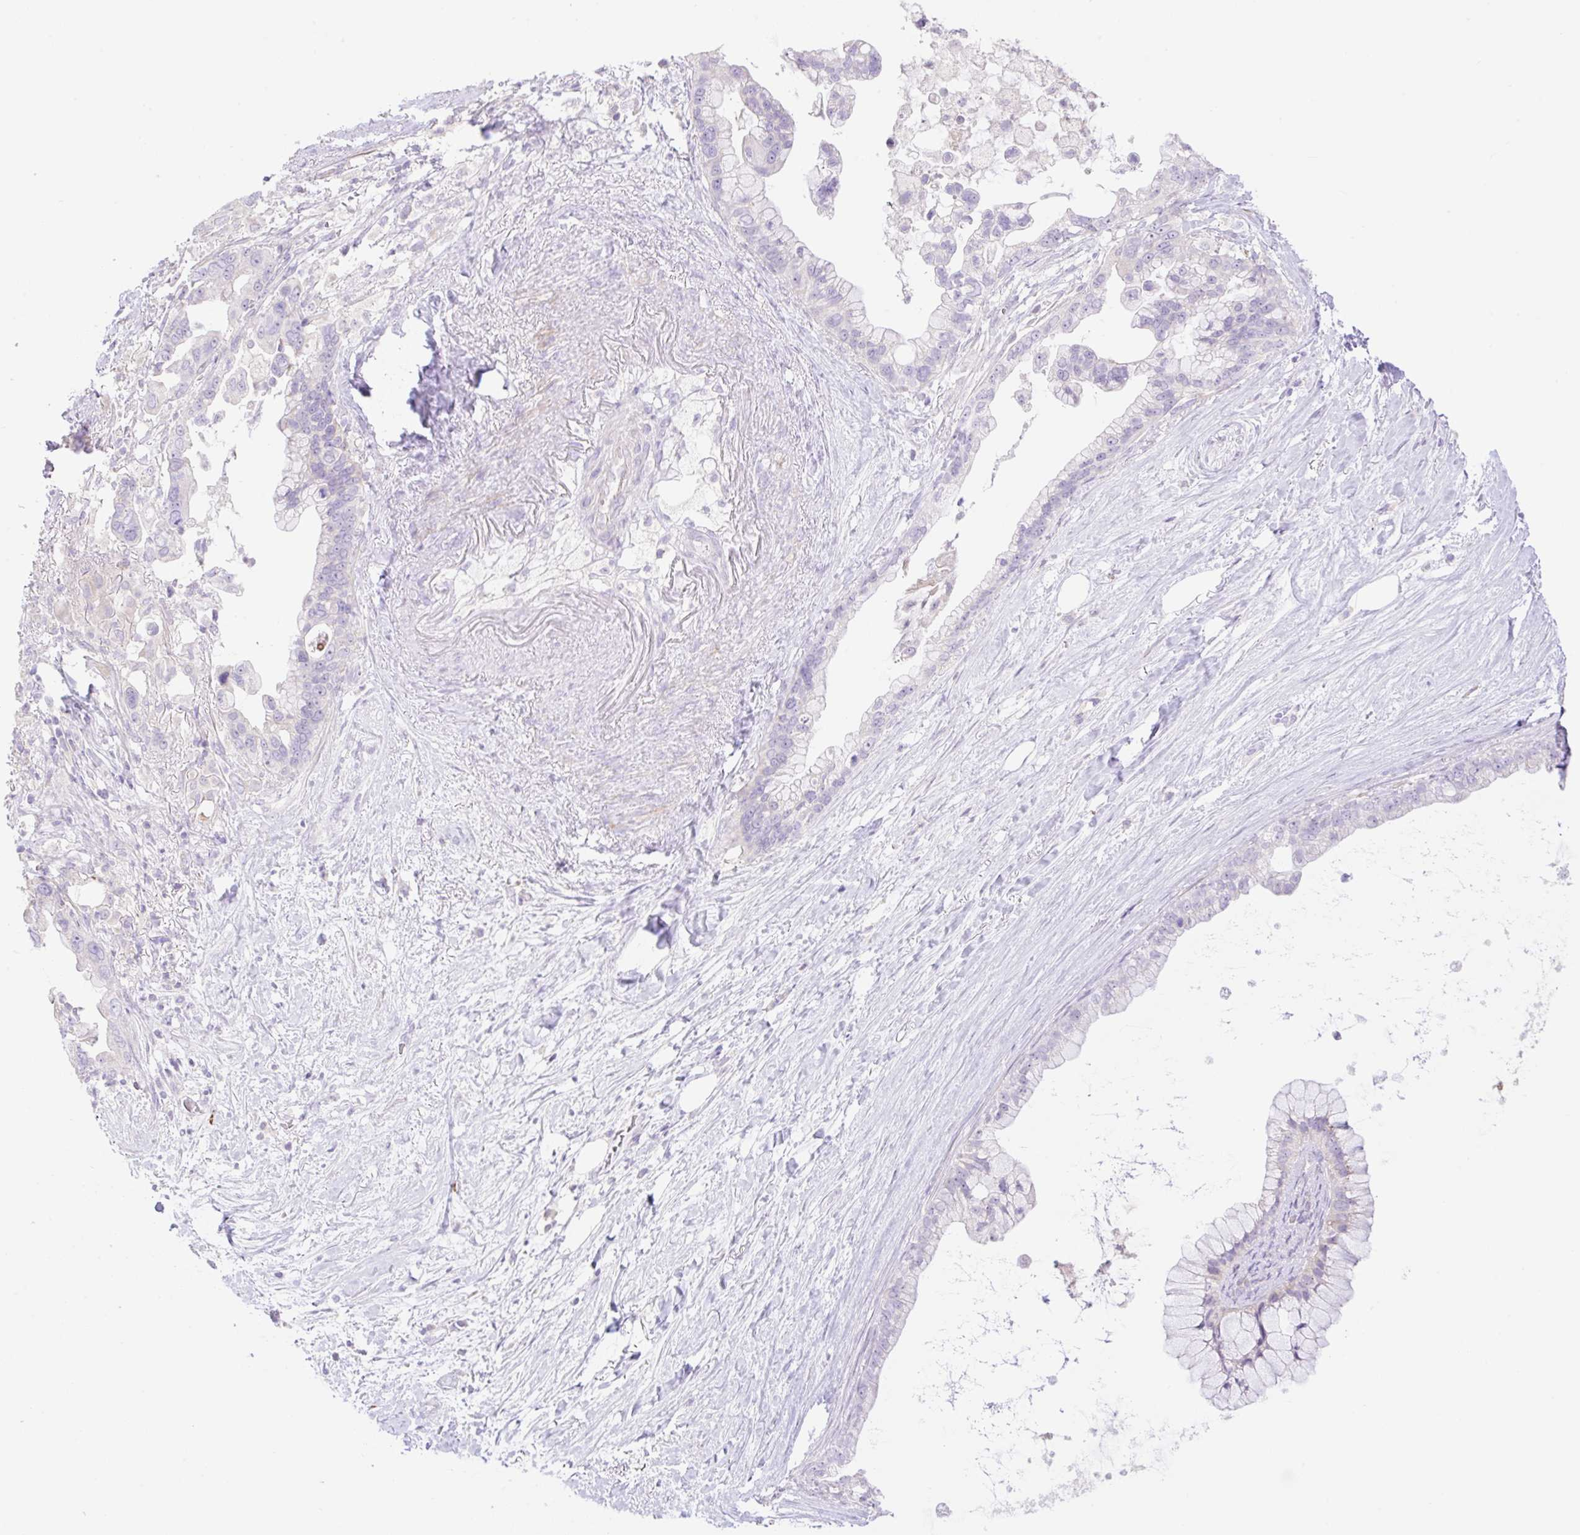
{"staining": {"intensity": "negative", "quantity": "none", "location": "none"}, "tissue": "pancreatic cancer", "cell_type": "Tumor cells", "image_type": "cancer", "snomed": [{"axis": "morphology", "description": "Adenocarcinoma, NOS"}, {"axis": "topography", "description": "Pancreas"}], "caption": "DAB (3,3'-diaminobenzidine) immunohistochemical staining of human pancreatic cancer shows no significant expression in tumor cells.", "gene": "VPS25", "patient": {"sex": "female", "age": 83}}